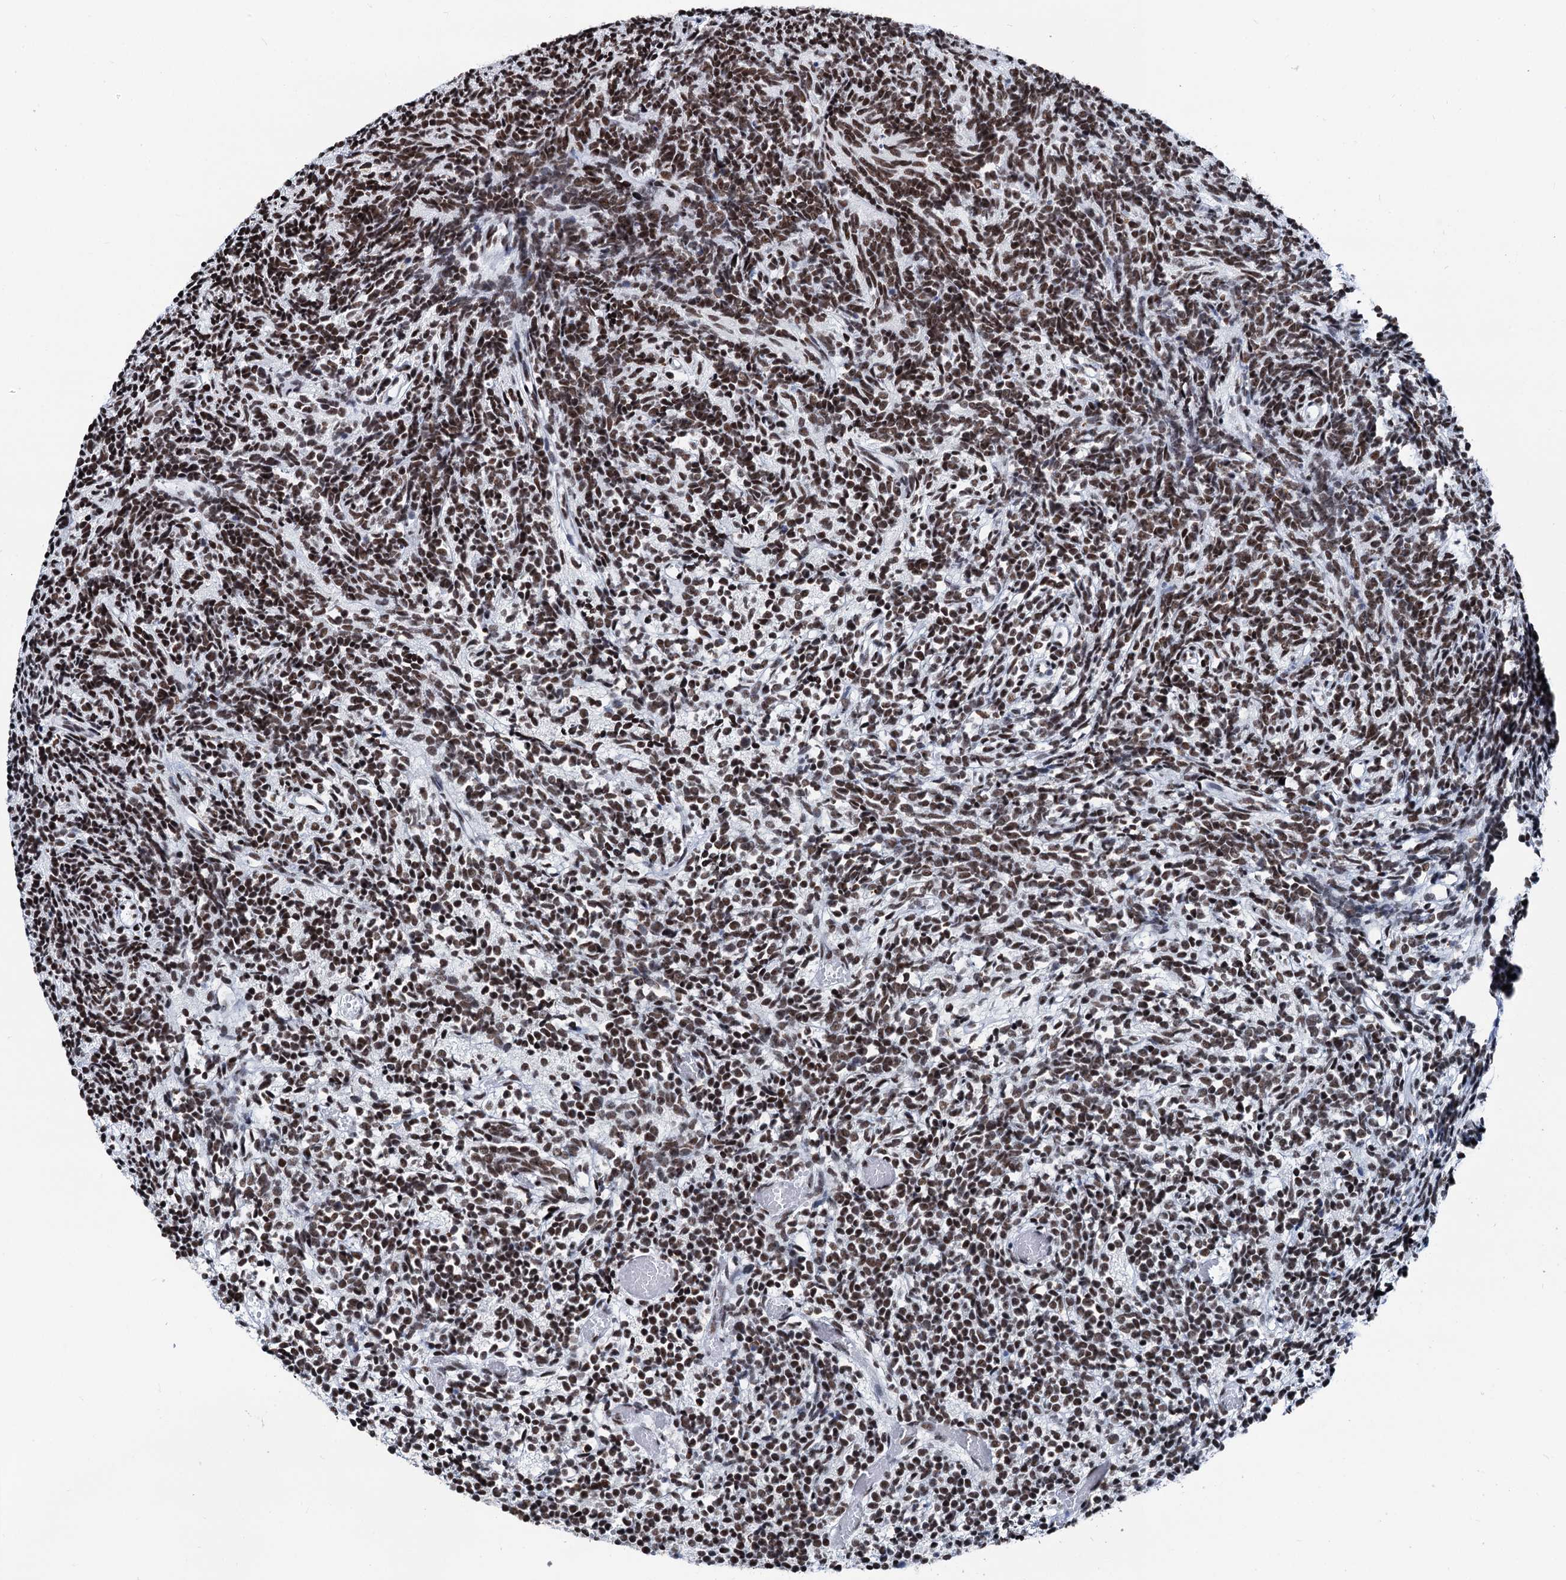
{"staining": {"intensity": "strong", "quantity": ">75%", "location": "nuclear"}, "tissue": "glioma", "cell_type": "Tumor cells", "image_type": "cancer", "snomed": [{"axis": "morphology", "description": "Glioma, malignant, Low grade"}, {"axis": "topography", "description": "Brain"}], "caption": "Immunohistochemistry (IHC) histopathology image of glioma stained for a protein (brown), which shows high levels of strong nuclear staining in about >75% of tumor cells.", "gene": "DDX23", "patient": {"sex": "female", "age": 1}}